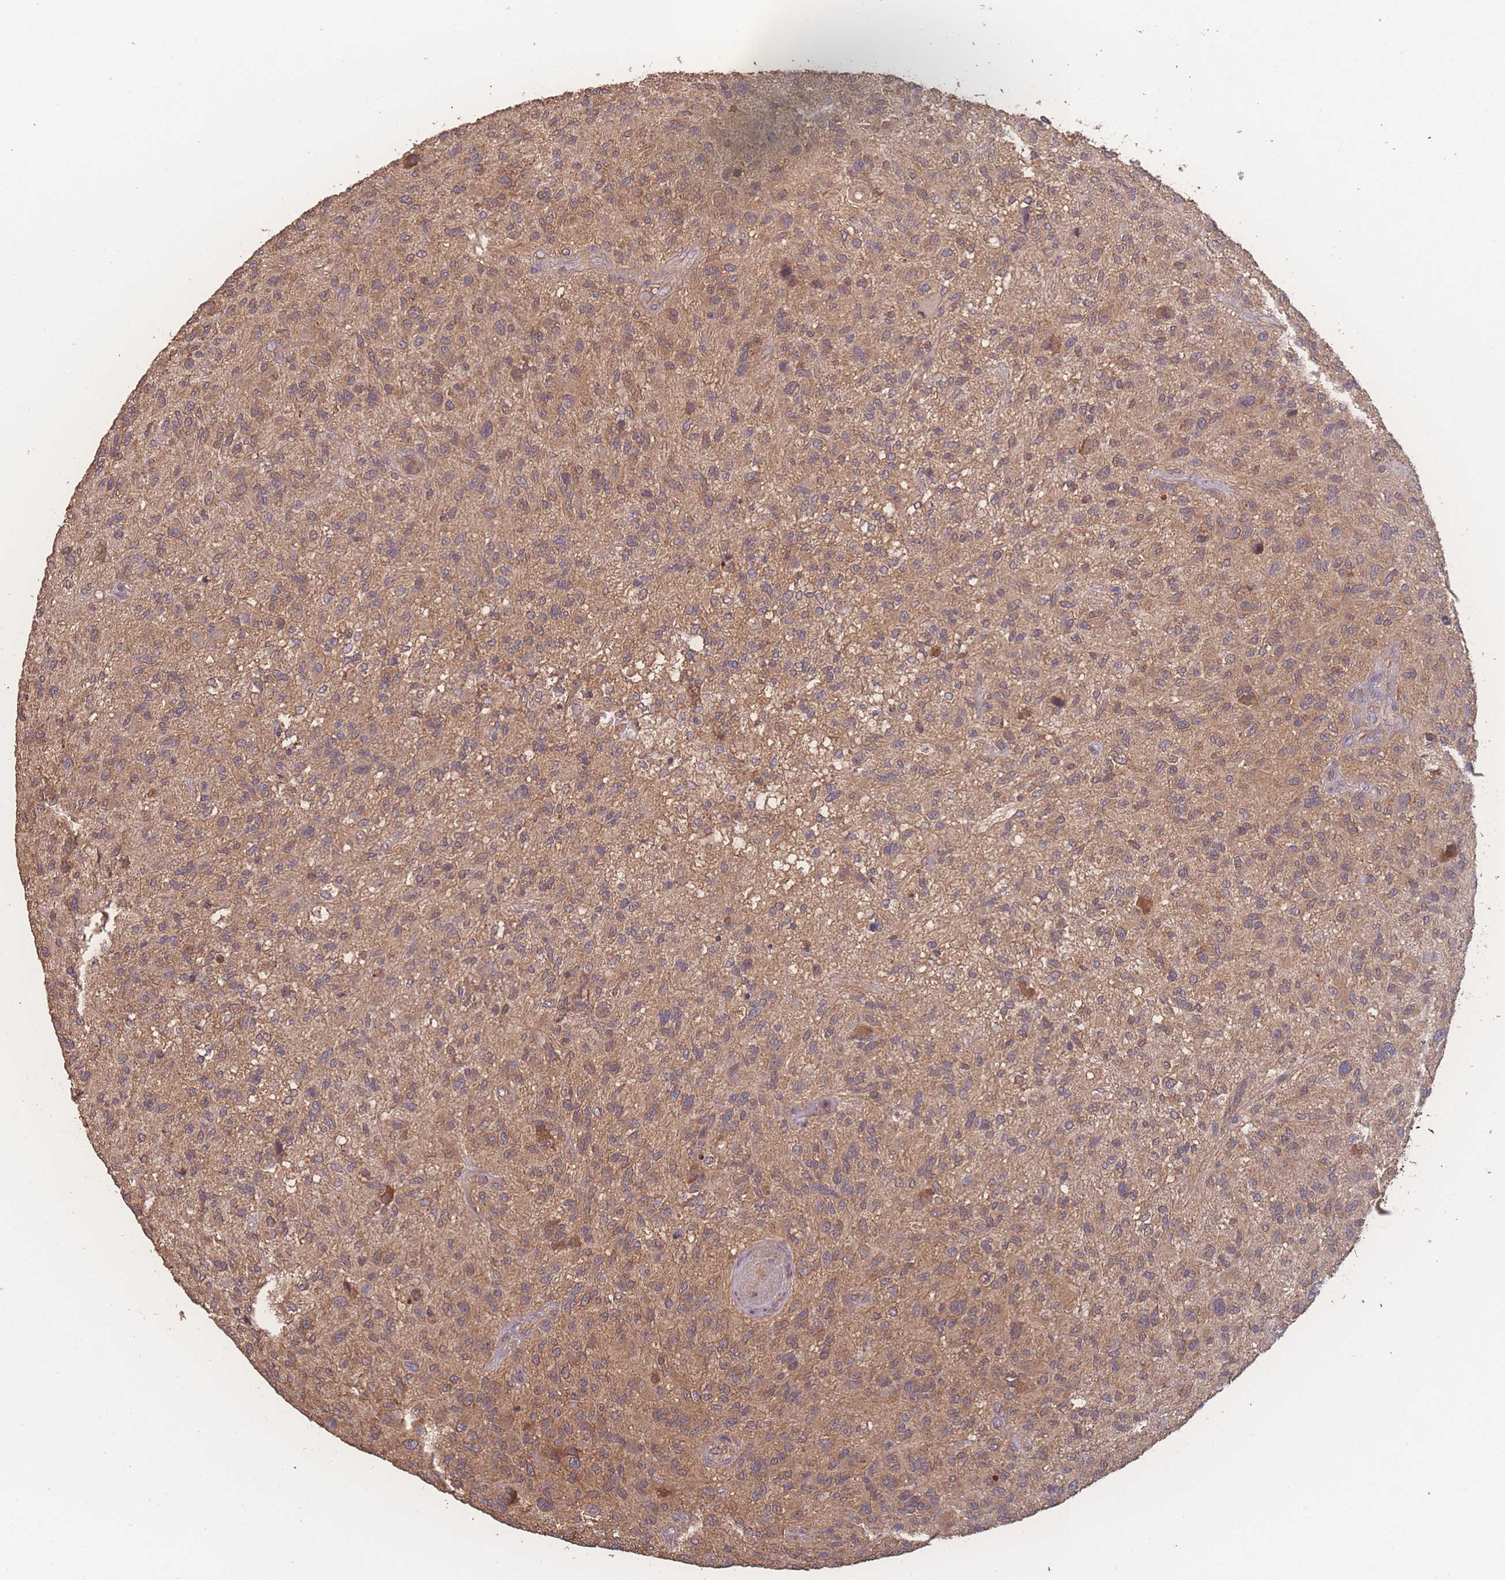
{"staining": {"intensity": "weak", "quantity": "25%-75%", "location": "cytoplasmic/membranous"}, "tissue": "glioma", "cell_type": "Tumor cells", "image_type": "cancer", "snomed": [{"axis": "morphology", "description": "Glioma, malignant, High grade"}, {"axis": "topography", "description": "Brain"}], "caption": "Tumor cells demonstrate low levels of weak cytoplasmic/membranous staining in approximately 25%-75% of cells in glioma. The staining is performed using DAB brown chromogen to label protein expression. The nuclei are counter-stained blue using hematoxylin.", "gene": "ATXN10", "patient": {"sex": "male", "age": 47}}